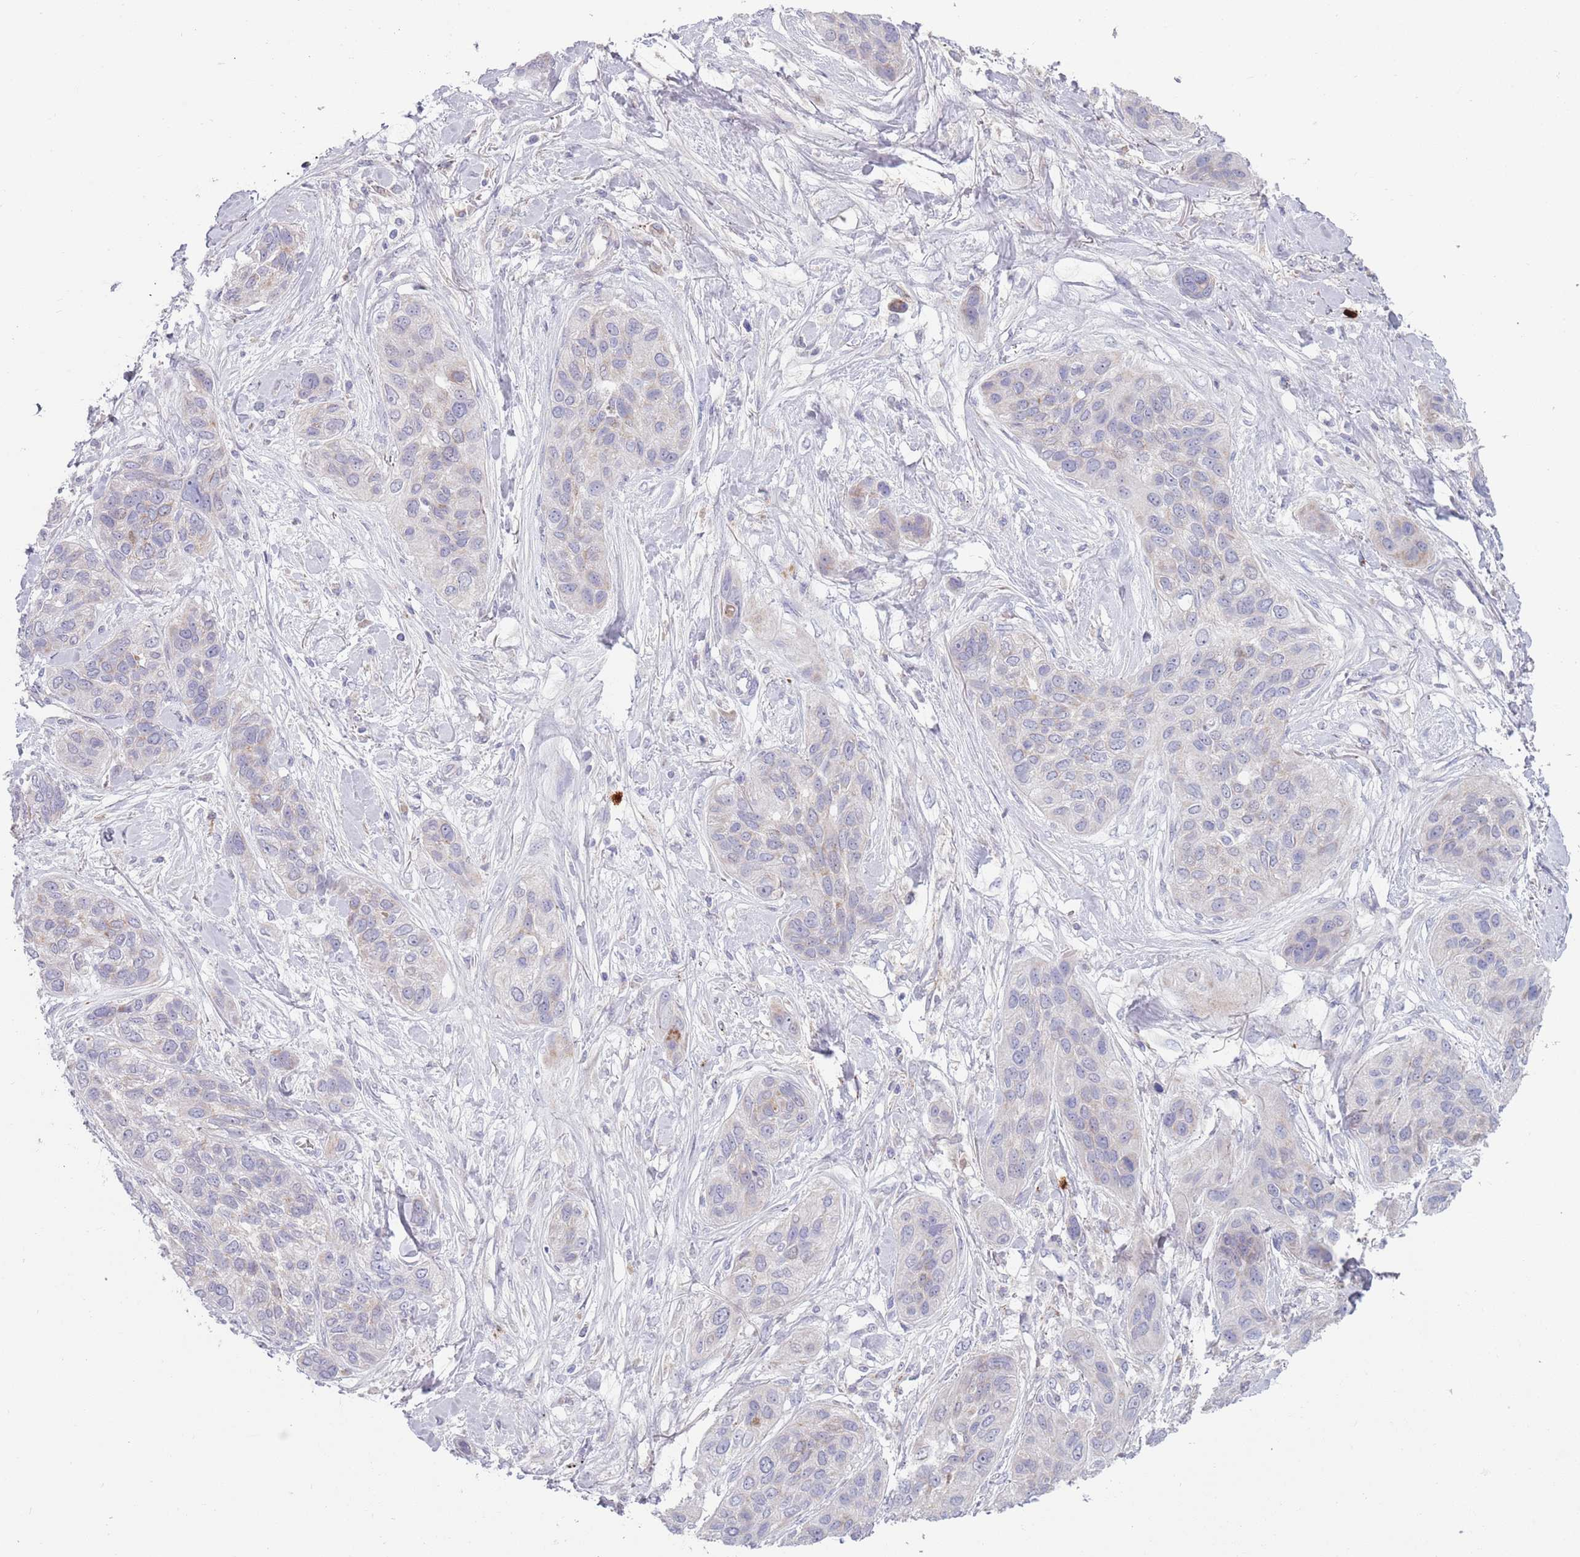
{"staining": {"intensity": "negative", "quantity": "none", "location": "none"}, "tissue": "lung cancer", "cell_type": "Tumor cells", "image_type": "cancer", "snomed": [{"axis": "morphology", "description": "Squamous cell carcinoma, NOS"}, {"axis": "topography", "description": "Lung"}], "caption": "Immunohistochemistry of lung squamous cell carcinoma reveals no positivity in tumor cells.", "gene": "TYW1", "patient": {"sex": "female", "age": 70}}